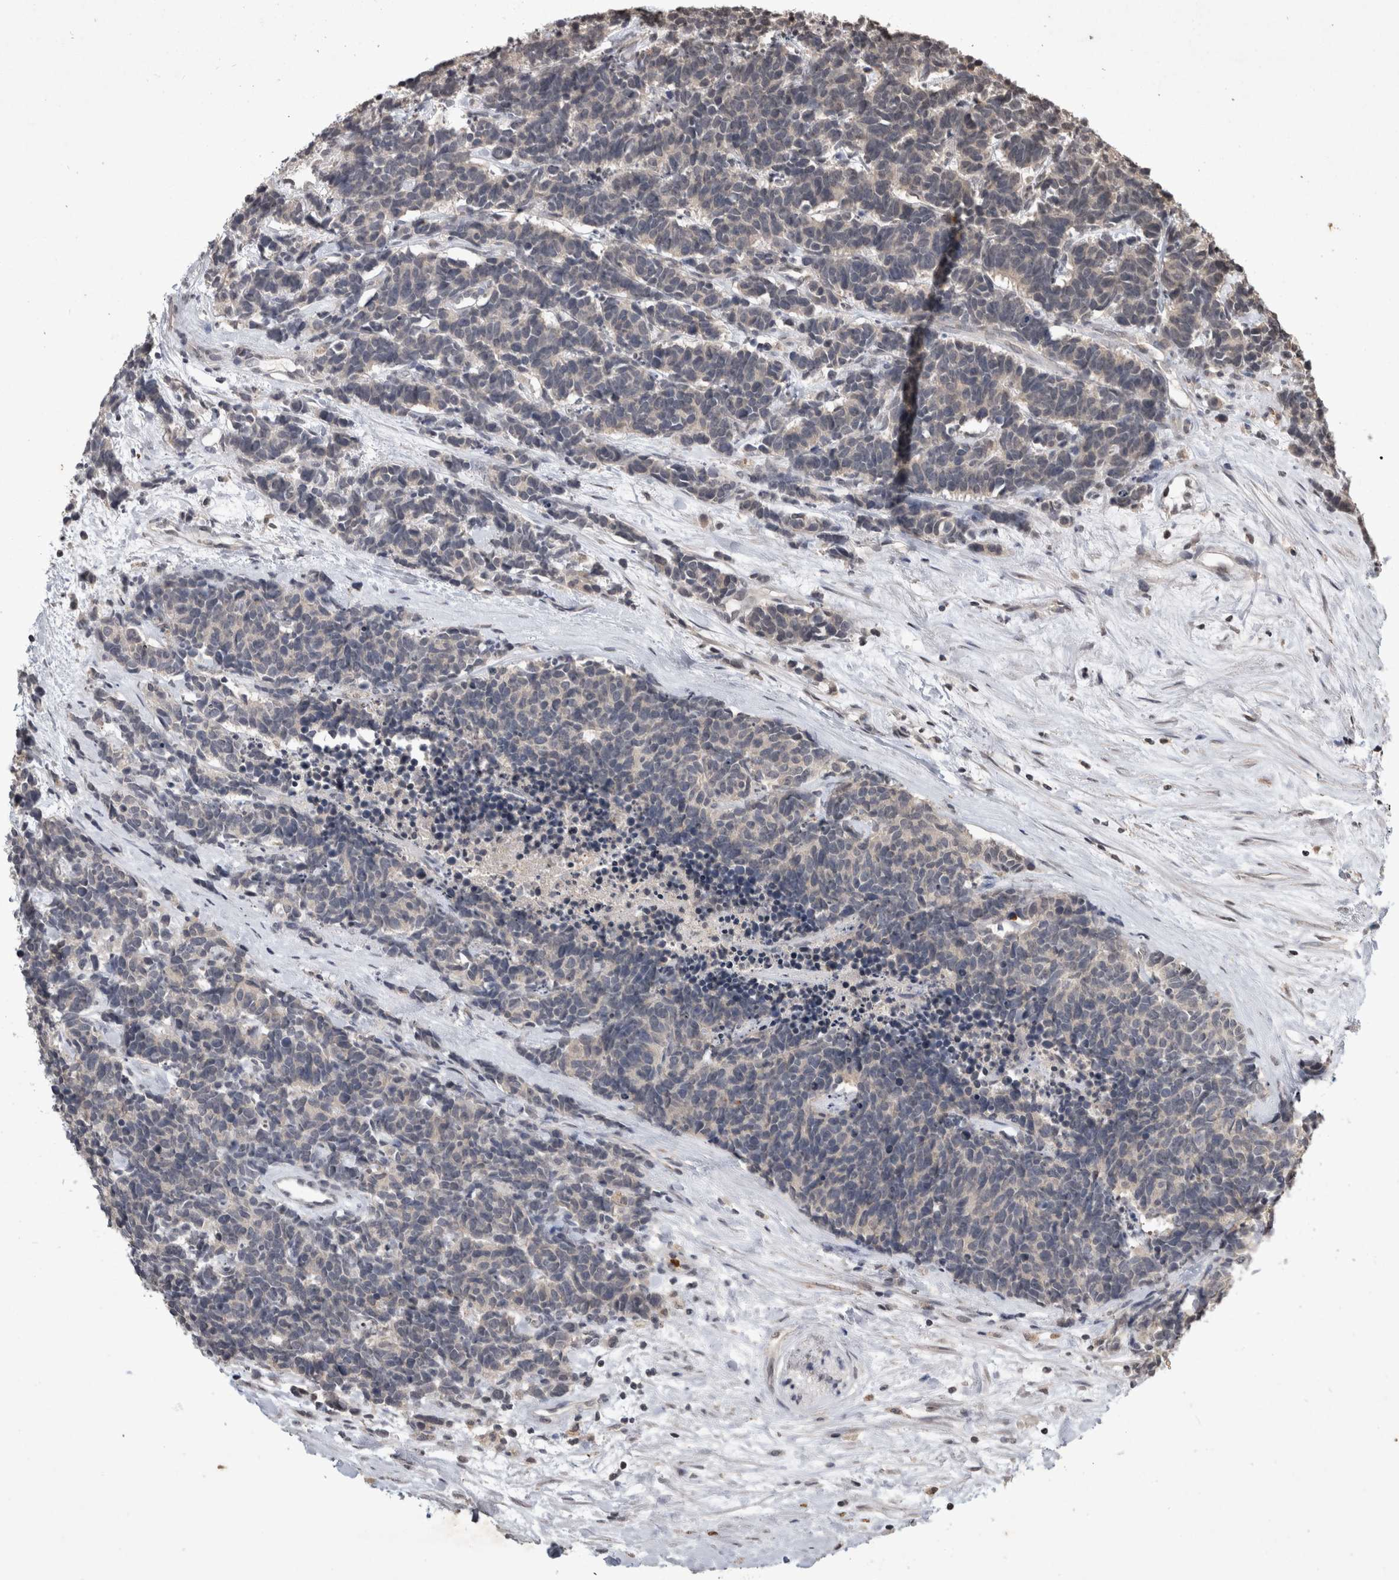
{"staining": {"intensity": "negative", "quantity": "none", "location": "none"}, "tissue": "carcinoid", "cell_type": "Tumor cells", "image_type": "cancer", "snomed": [{"axis": "morphology", "description": "Carcinoma, NOS"}, {"axis": "morphology", "description": "Carcinoid, malignant, NOS"}, {"axis": "topography", "description": "Urinary bladder"}], "caption": "High power microscopy photomicrograph of an IHC image of carcinoma, revealing no significant expression in tumor cells.", "gene": "HRK", "patient": {"sex": "male", "age": 57}}